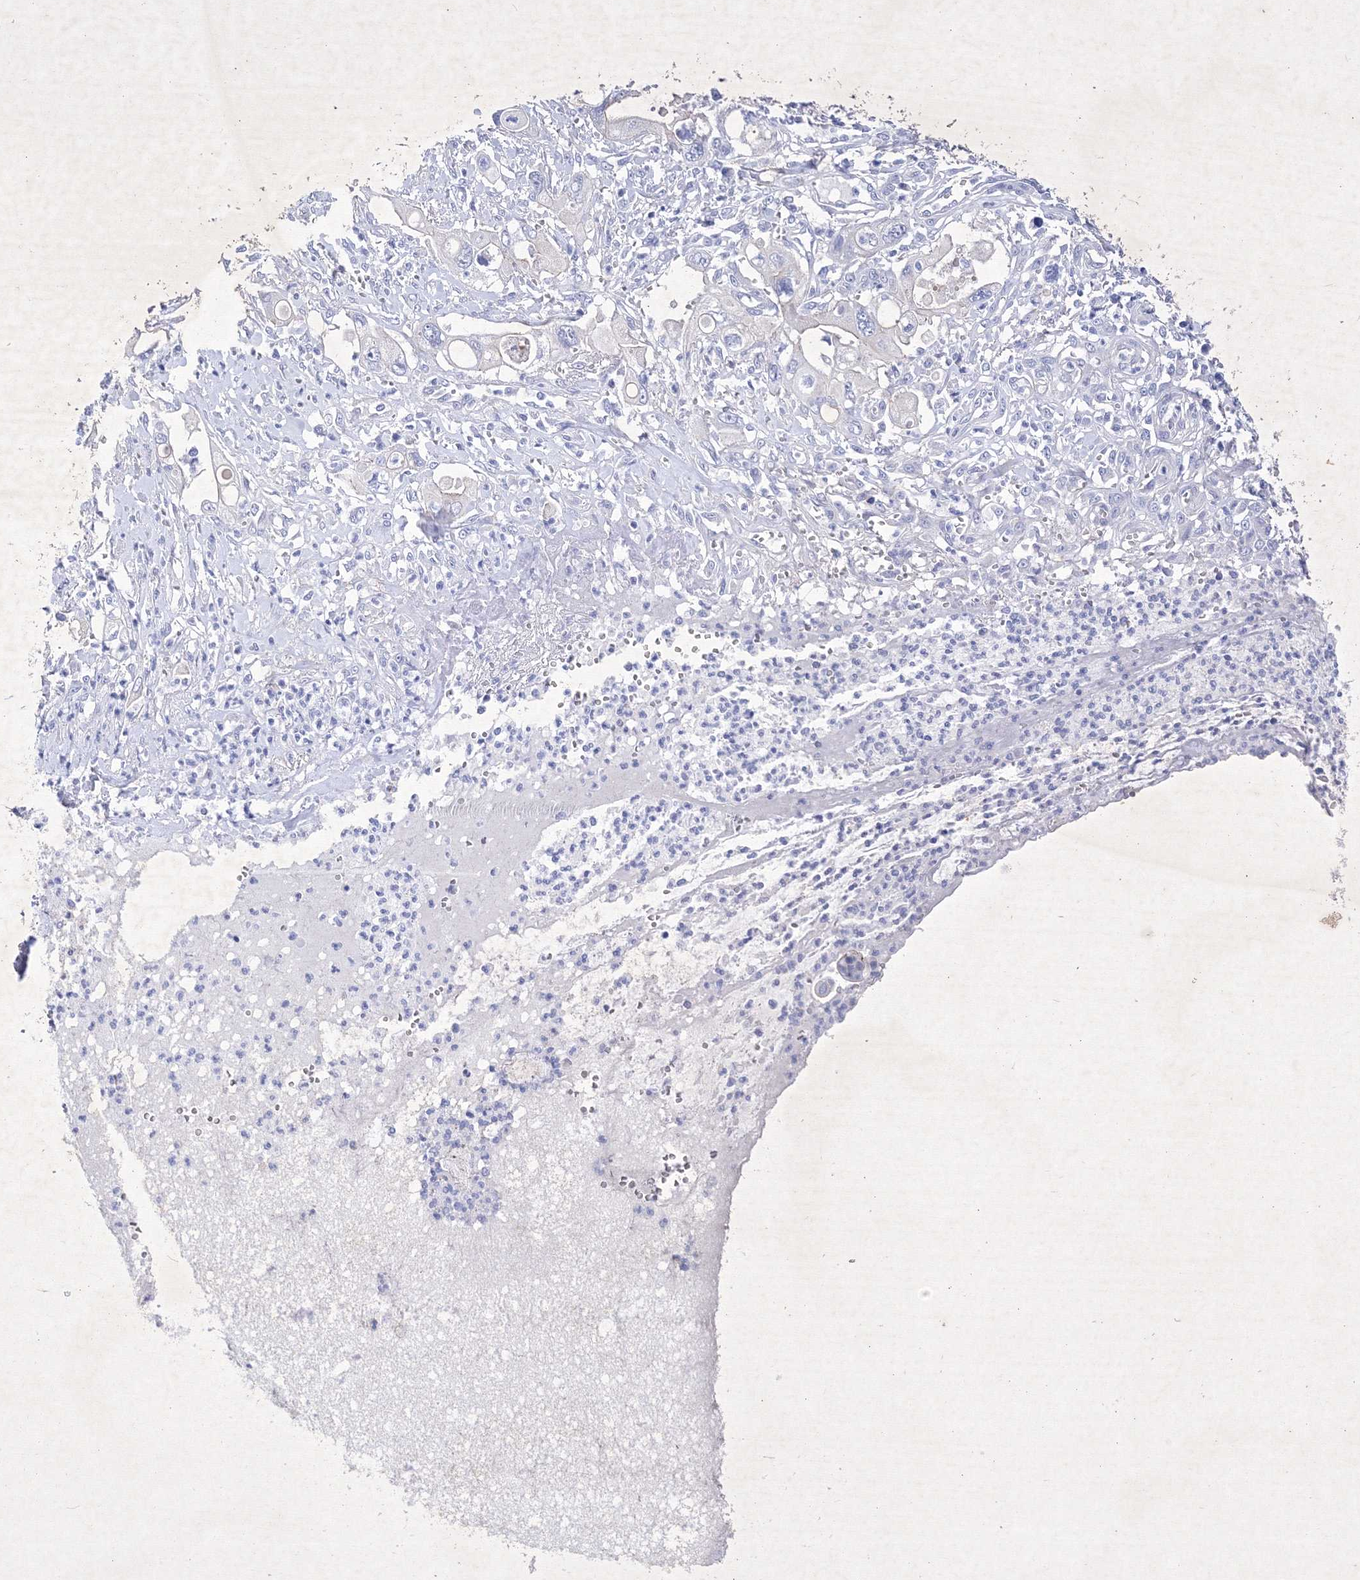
{"staining": {"intensity": "negative", "quantity": "none", "location": "none"}, "tissue": "pancreatic cancer", "cell_type": "Tumor cells", "image_type": "cancer", "snomed": [{"axis": "morphology", "description": "Adenocarcinoma, NOS"}, {"axis": "topography", "description": "Pancreas"}], "caption": "There is no significant positivity in tumor cells of pancreatic cancer (adenocarcinoma).", "gene": "GPN1", "patient": {"sex": "male", "age": 68}}